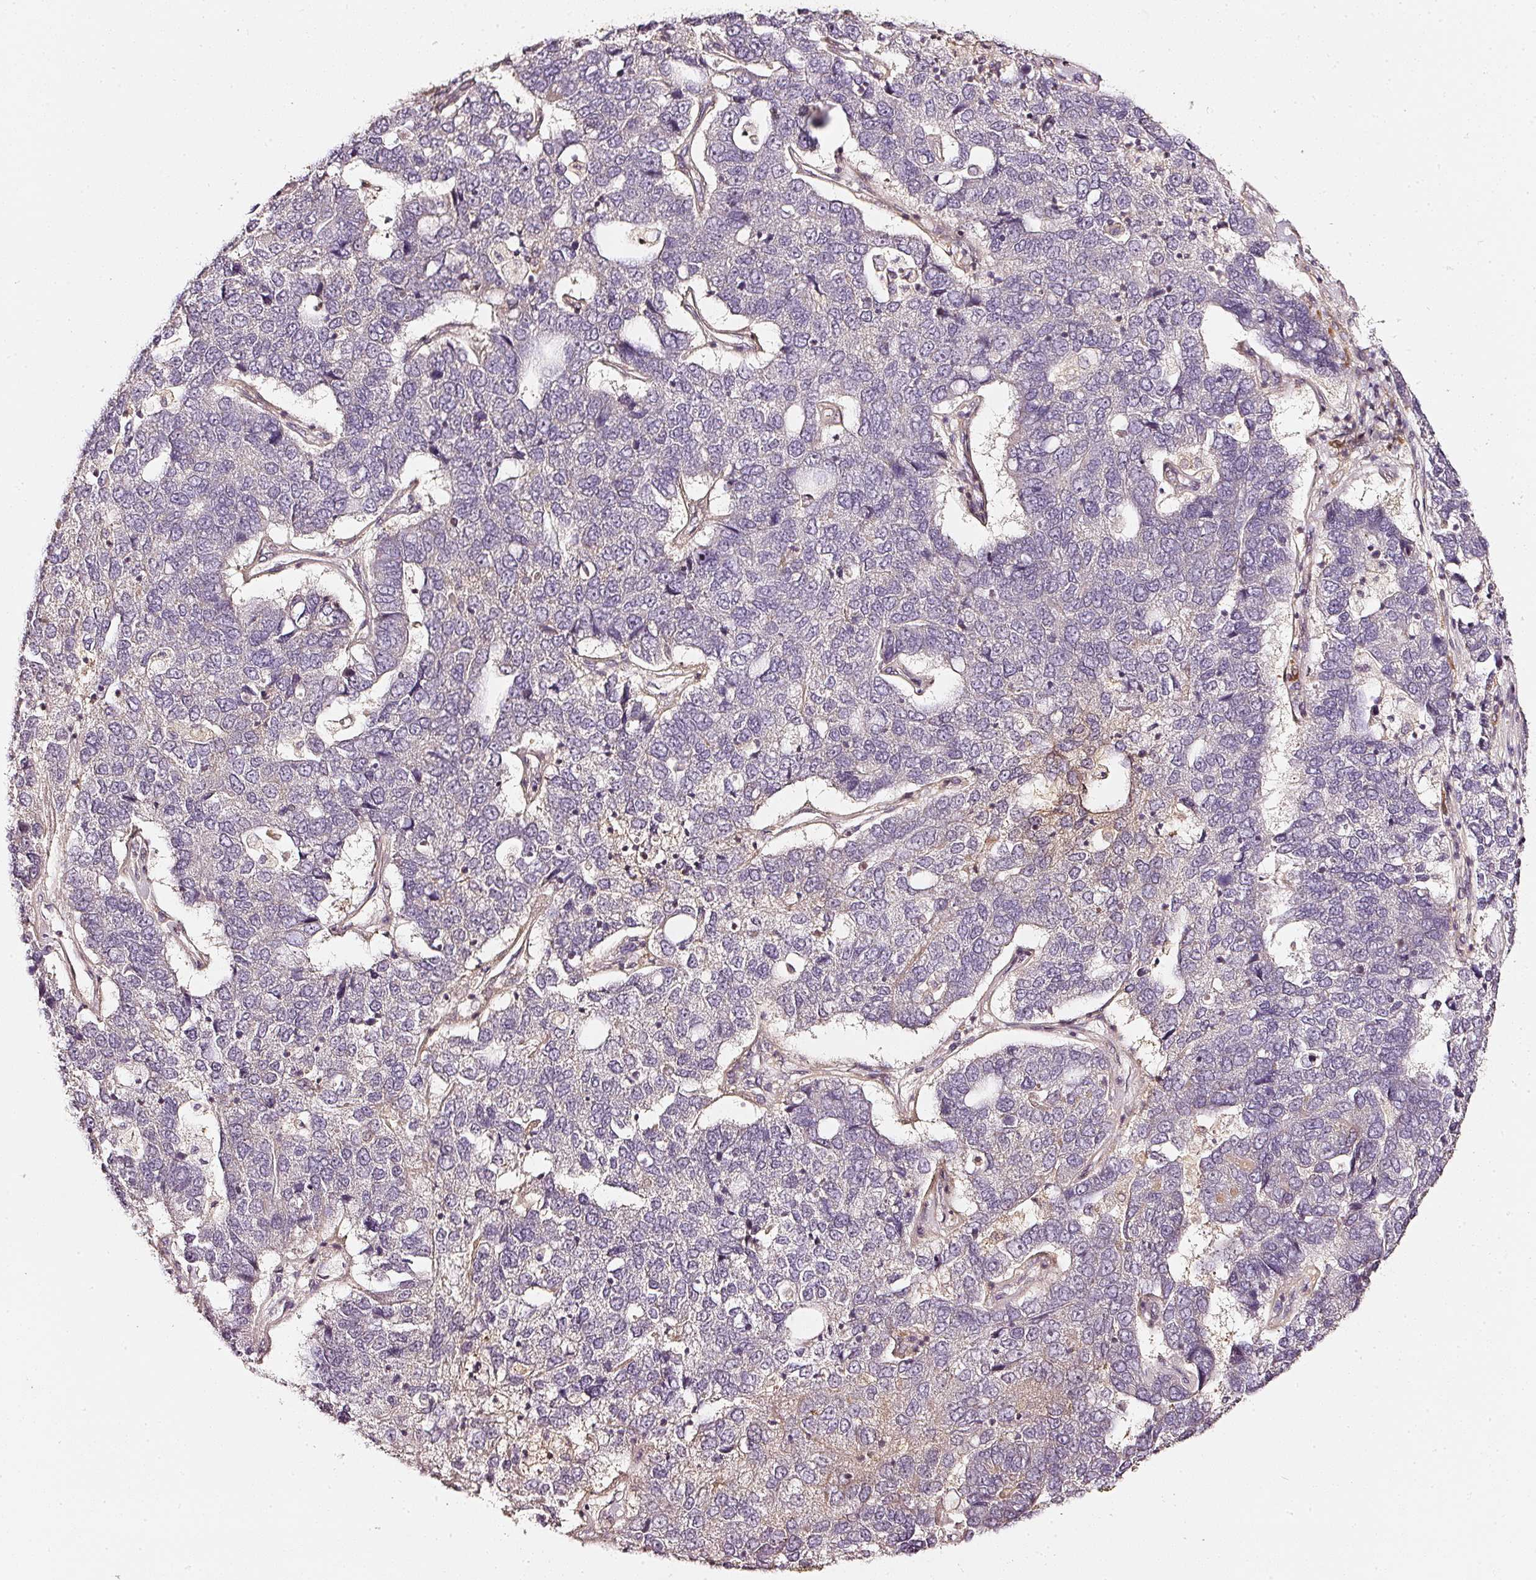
{"staining": {"intensity": "negative", "quantity": "none", "location": "none"}, "tissue": "pancreatic cancer", "cell_type": "Tumor cells", "image_type": "cancer", "snomed": [{"axis": "morphology", "description": "Adenocarcinoma, NOS"}, {"axis": "topography", "description": "Pancreas"}], "caption": "There is no significant positivity in tumor cells of pancreatic cancer (adenocarcinoma). (DAB immunohistochemistry (IHC) visualized using brightfield microscopy, high magnification).", "gene": "ASMTL", "patient": {"sex": "female", "age": 61}}